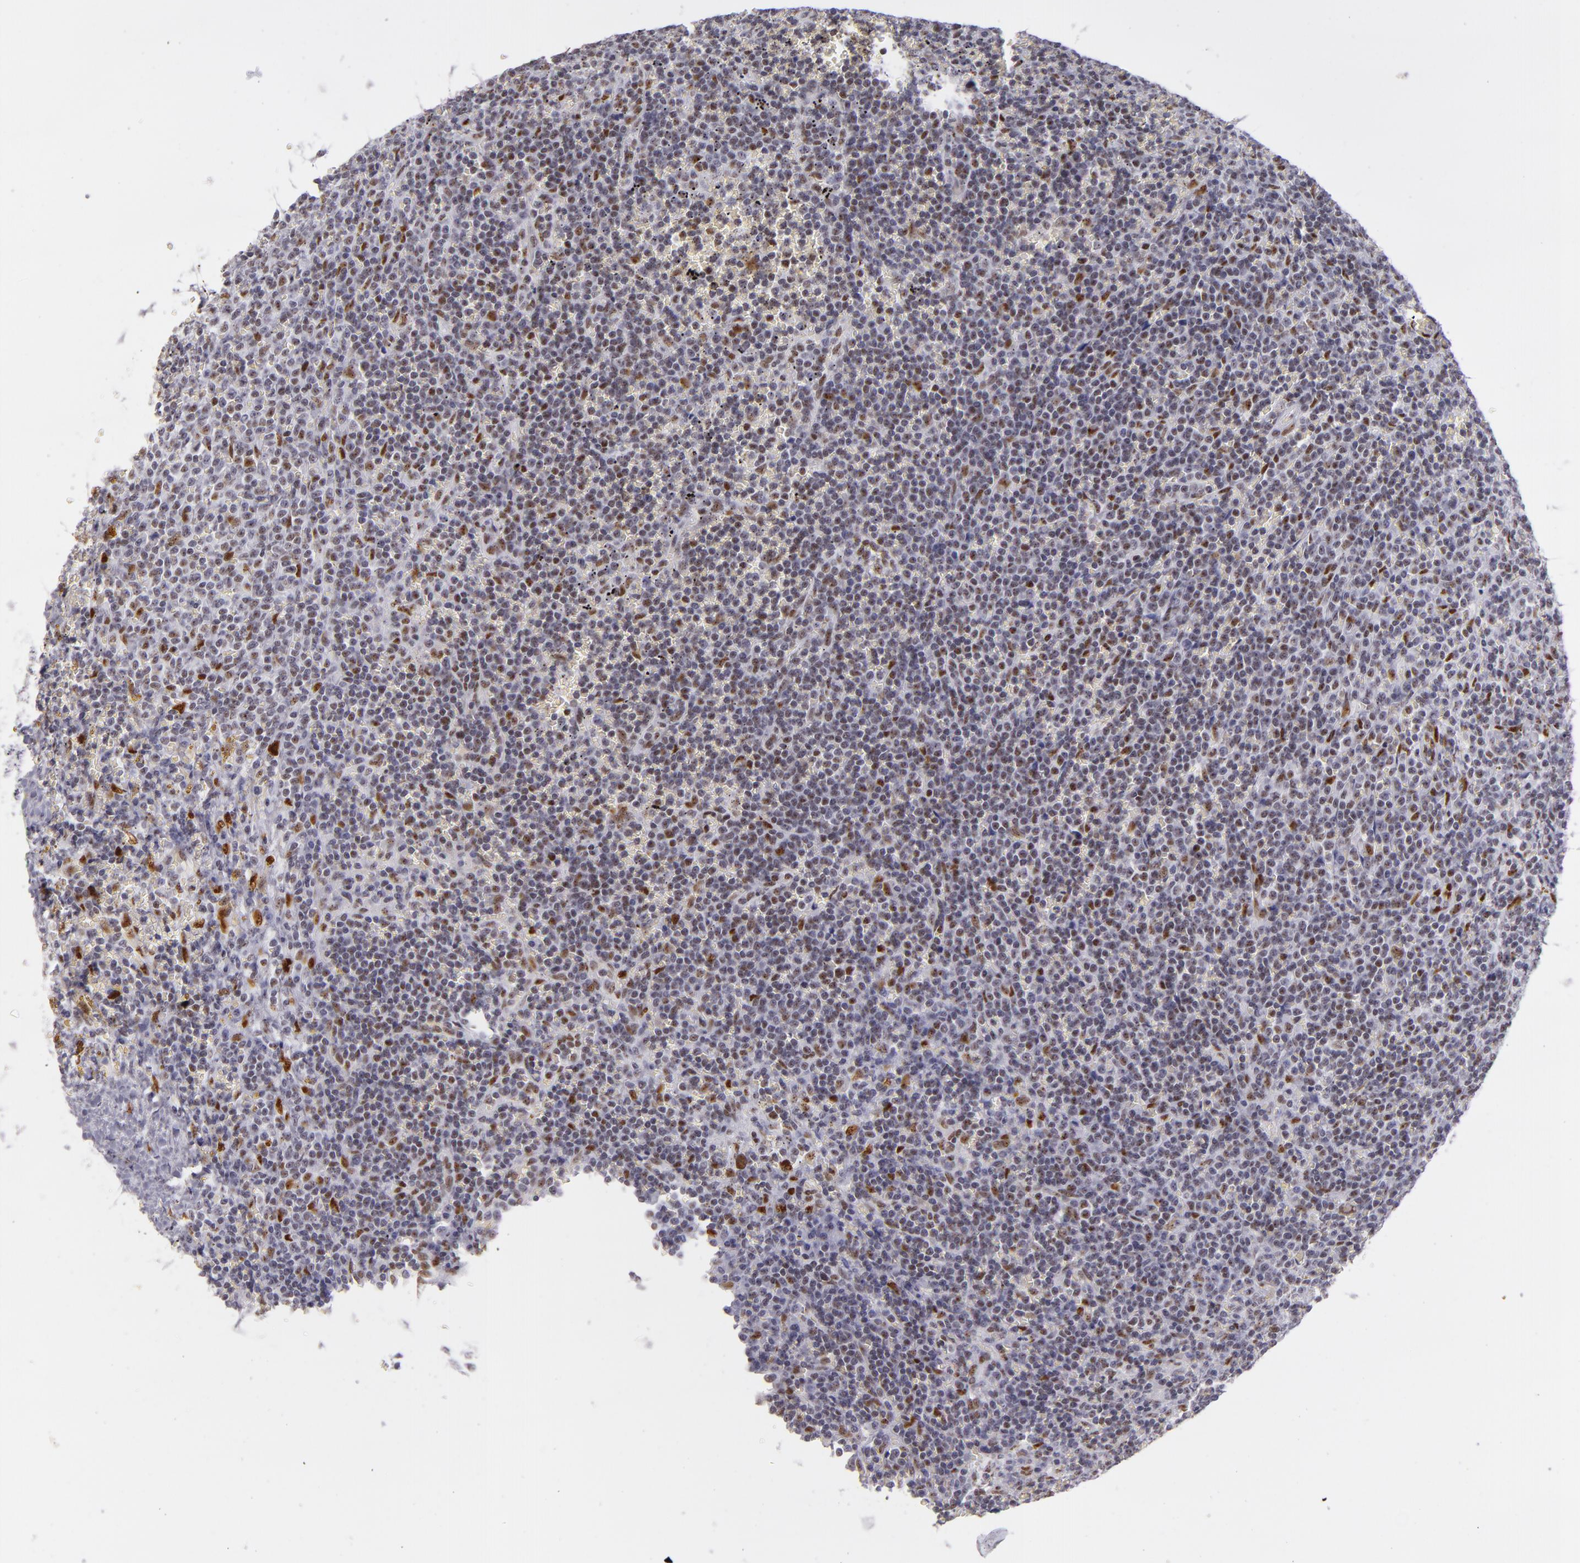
{"staining": {"intensity": "weak", "quantity": "25%-75%", "location": "nuclear"}, "tissue": "lymphoma", "cell_type": "Tumor cells", "image_type": "cancer", "snomed": [{"axis": "morphology", "description": "Malignant lymphoma, non-Hodgkin's type, Low grade"}, {"axis": "topography", "description": "Spleen"}], "caption": "Lymphoma stained for a protein exhibits weak nuclear positivity in tumor cells. (Brightfield microscopy of DAB IHC at high magnification).", "gene": "TOP3A", "patient": {"sex": "male", "age": 80}}